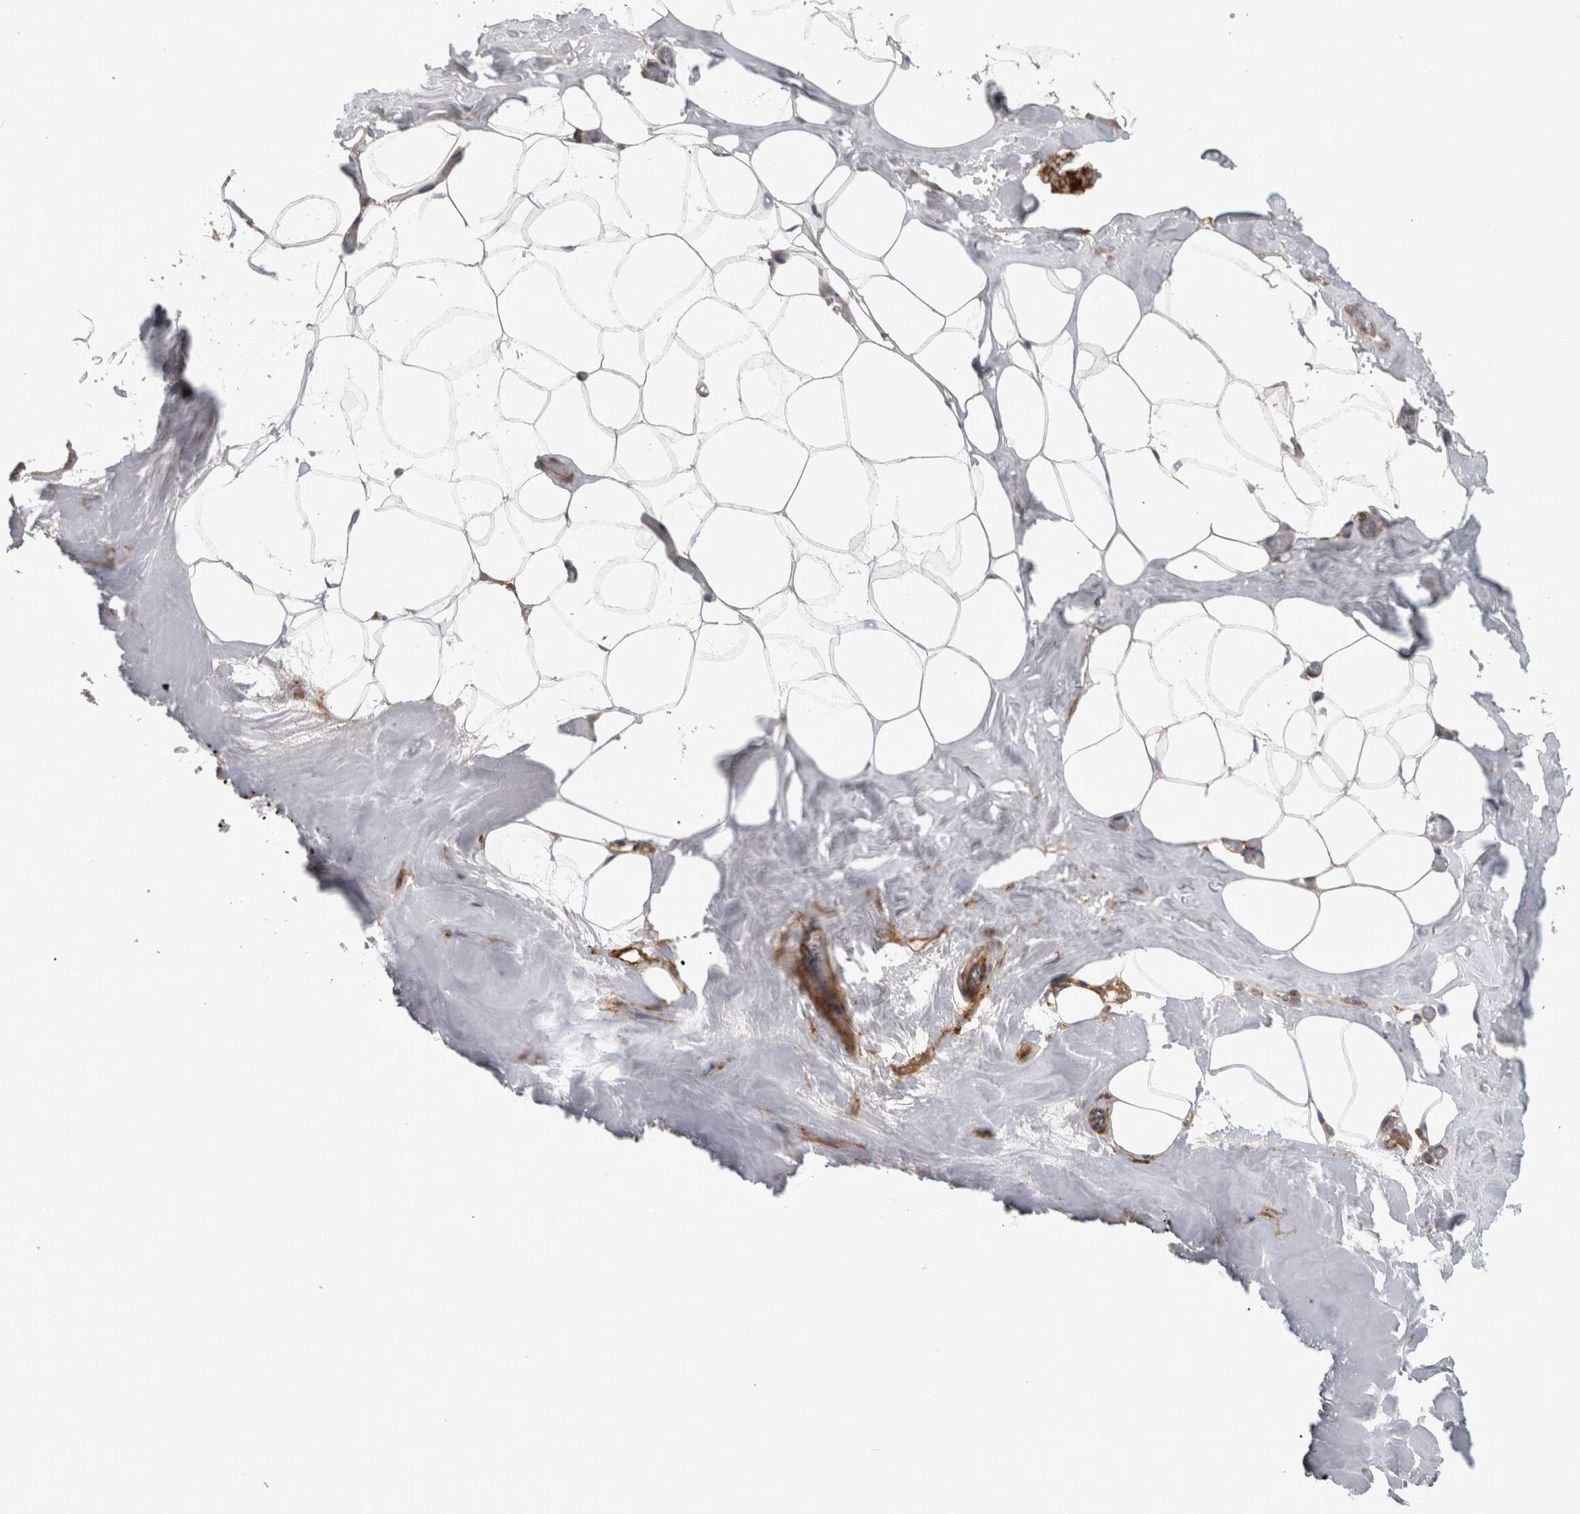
{"staining": {"intensity": "negative", "quantity": "none", "location": "none"}, "tissue": "adipose tissue", "cell_type": "Adipocytes", "image_type": "normal", "snomed": [{"axis": "morphology", "description": "Normal tissue, NOS"}, {"axis": "morphology", "description": "Fibrosis, NOS"}, {"axis": "topography", "description": "Breast"}, {"axis": "topography", "description": "Adipose tissue"}], "caption": "This is a histopathology image of immunohistochemistry (IHC) staining of unremarkable adipose tissue, which shows no staining in adipocytes.", "gene": "RECK", "patient": {"sex": "female", "age": 39}}